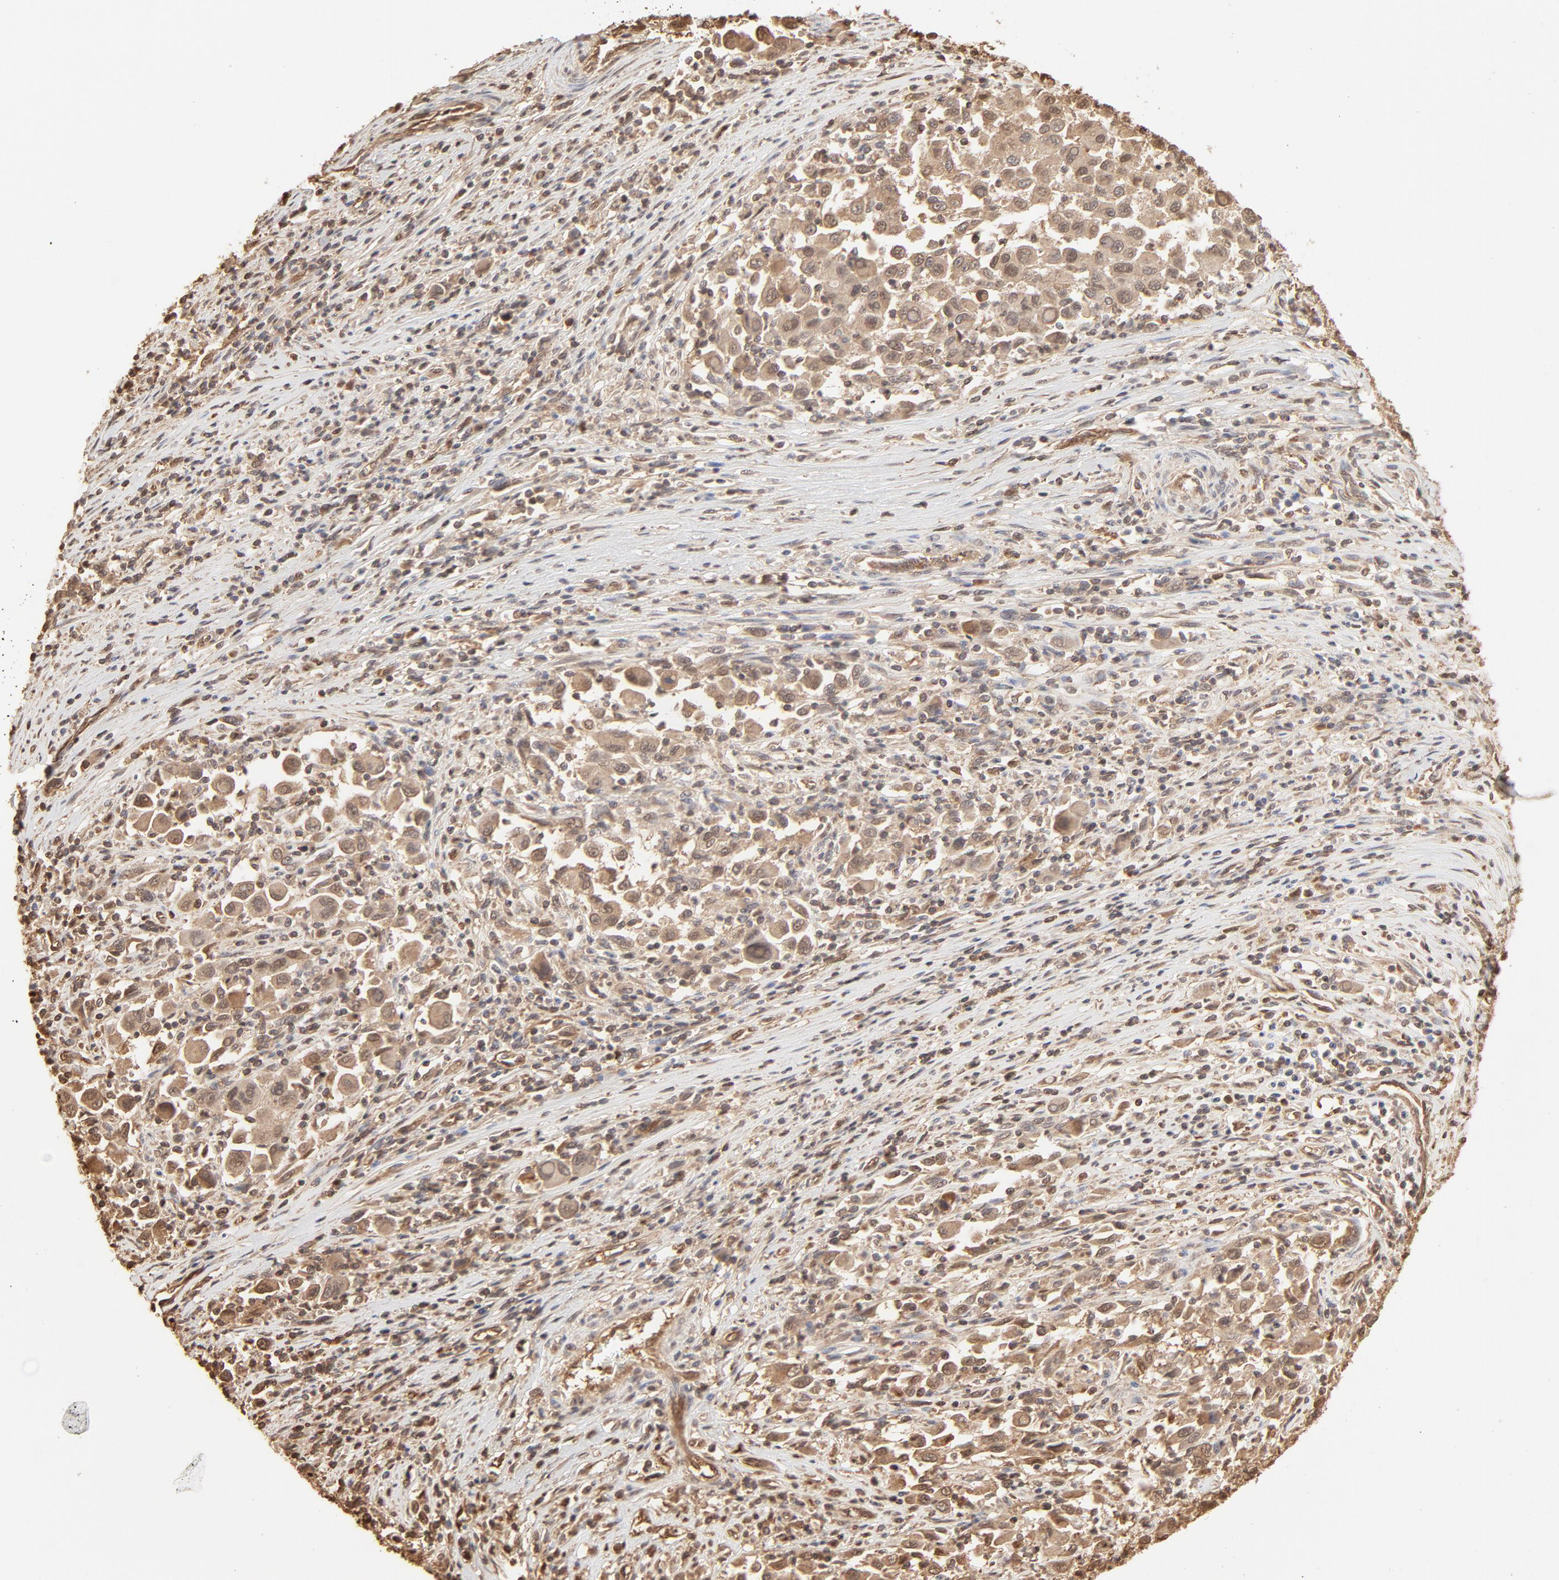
{"staining": {"intensity": "moderate", "quantity": ">75%", "location": "cytoplasmic/membranous,nuclear"}, "tissue": "melanoma", "cell_type": "Tumor cells", "image_type": "cancer", "snomed": [{"axis": "morphology", "description": "Malignant melanoma, Metastatic site"}, {"axis": "topography", "description": "Lymph node"}], "caption": "DAB (3,3'-diaminobenzidine) immunohistochemical staining of human melanoma demonstrates moderate cytoplasmic/membranous and nuclear protein staining in approximately >75% of tumor cells. The staining was performed using DAB, with brown indicating positive protein expression. Nuclei are stained blue with hematoxylin.", "gene": "PPP2CA", "patient": {"sex": "male", "age": 61}}